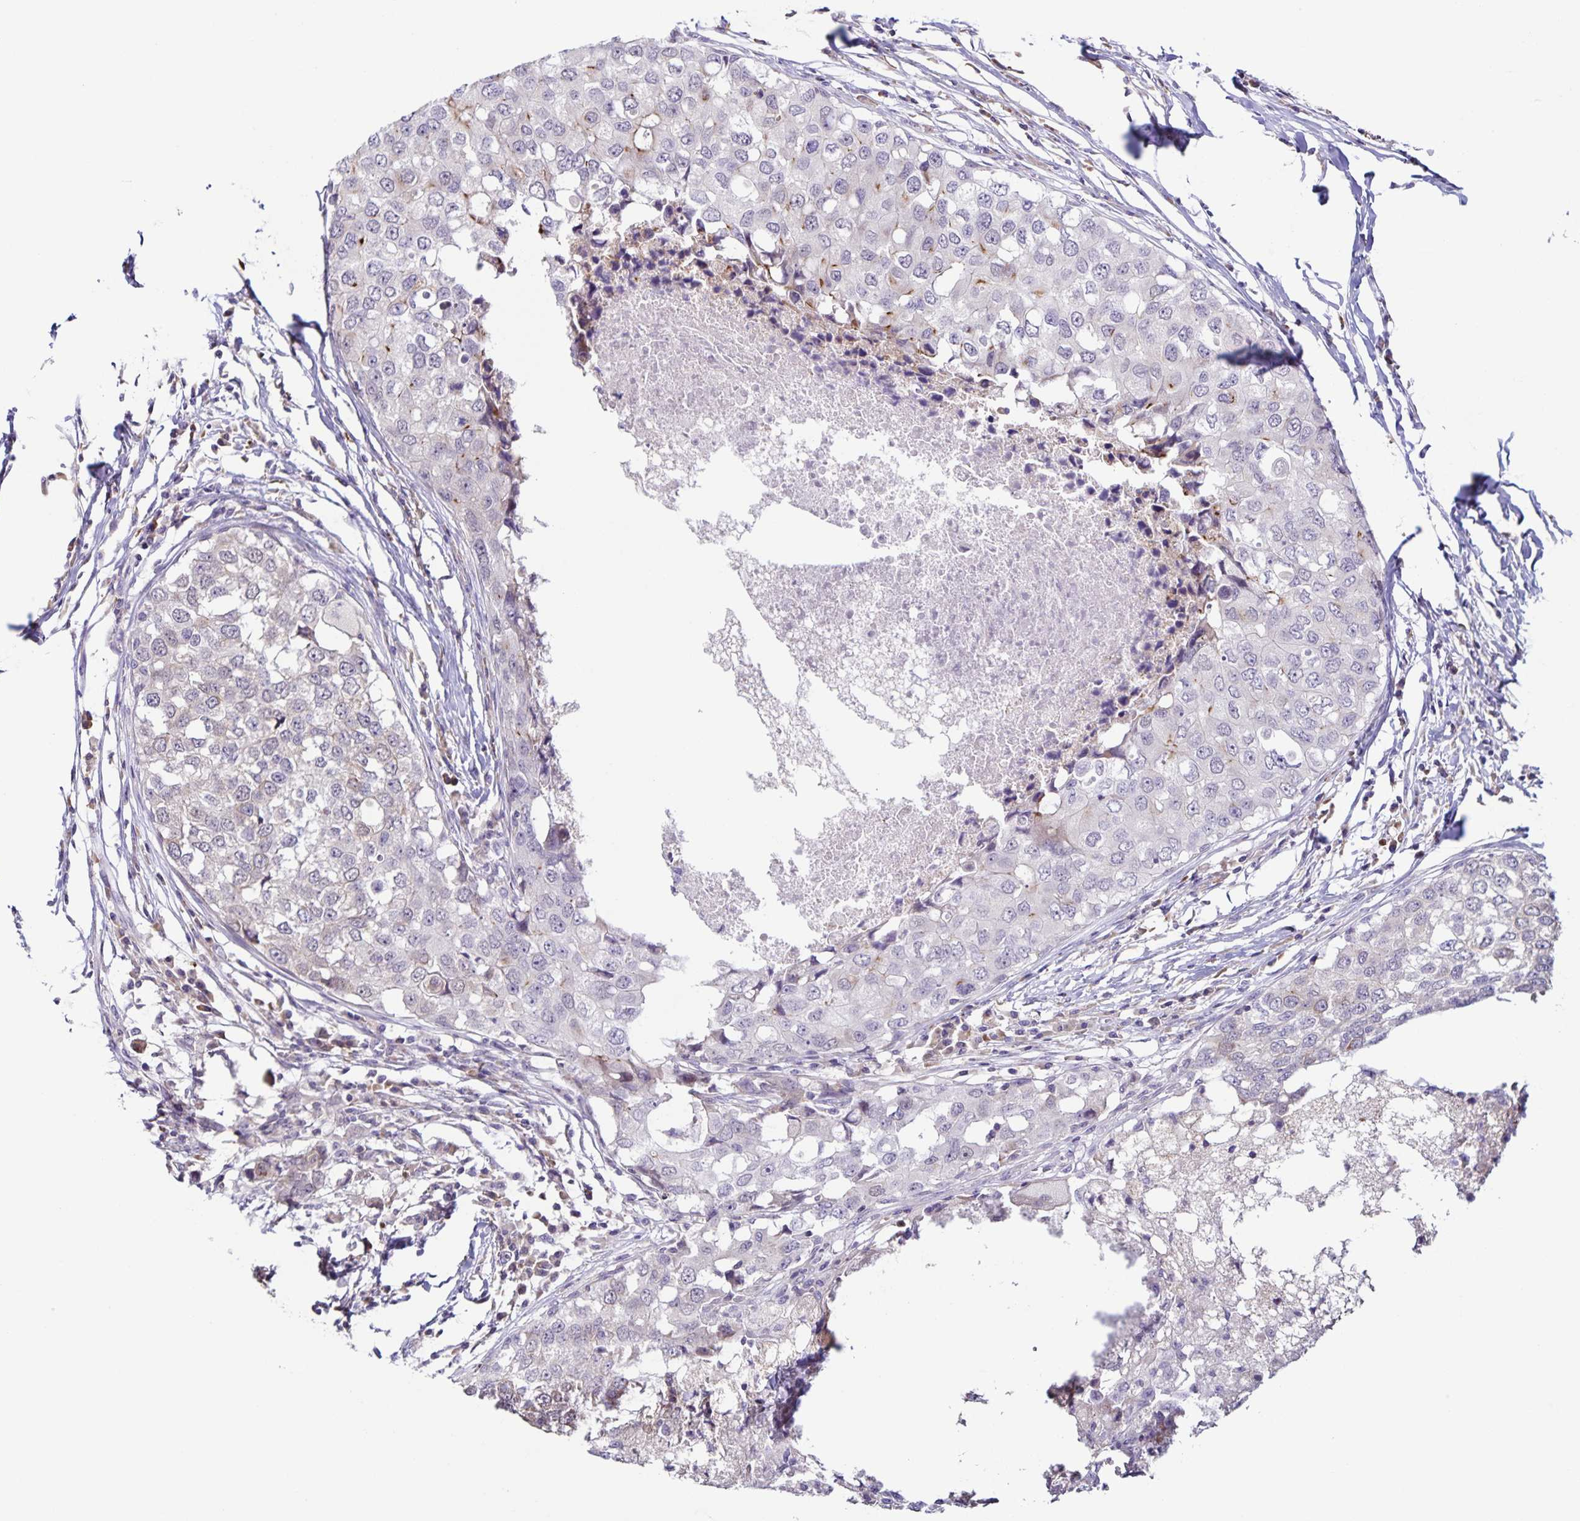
{"staining": {"intensity": "weak", "quantity": "<25%", "location": "cytoplasmic/membranous"}, "tissue": "breast cancer", "cell_type": "Tumor cells", "image_type": "cancer", "snomed": [{"axis": "morphology", "description": "Duct carcinoma"}, {"axis": "topography", "description": "Breast"}], "caption": "Image shows no protein positivity in tumor cells of breast cancer (invasive ductal carcinoma) tissue.", "gene": "STPG4", "patient": {"sex": "female", "age": 27}}